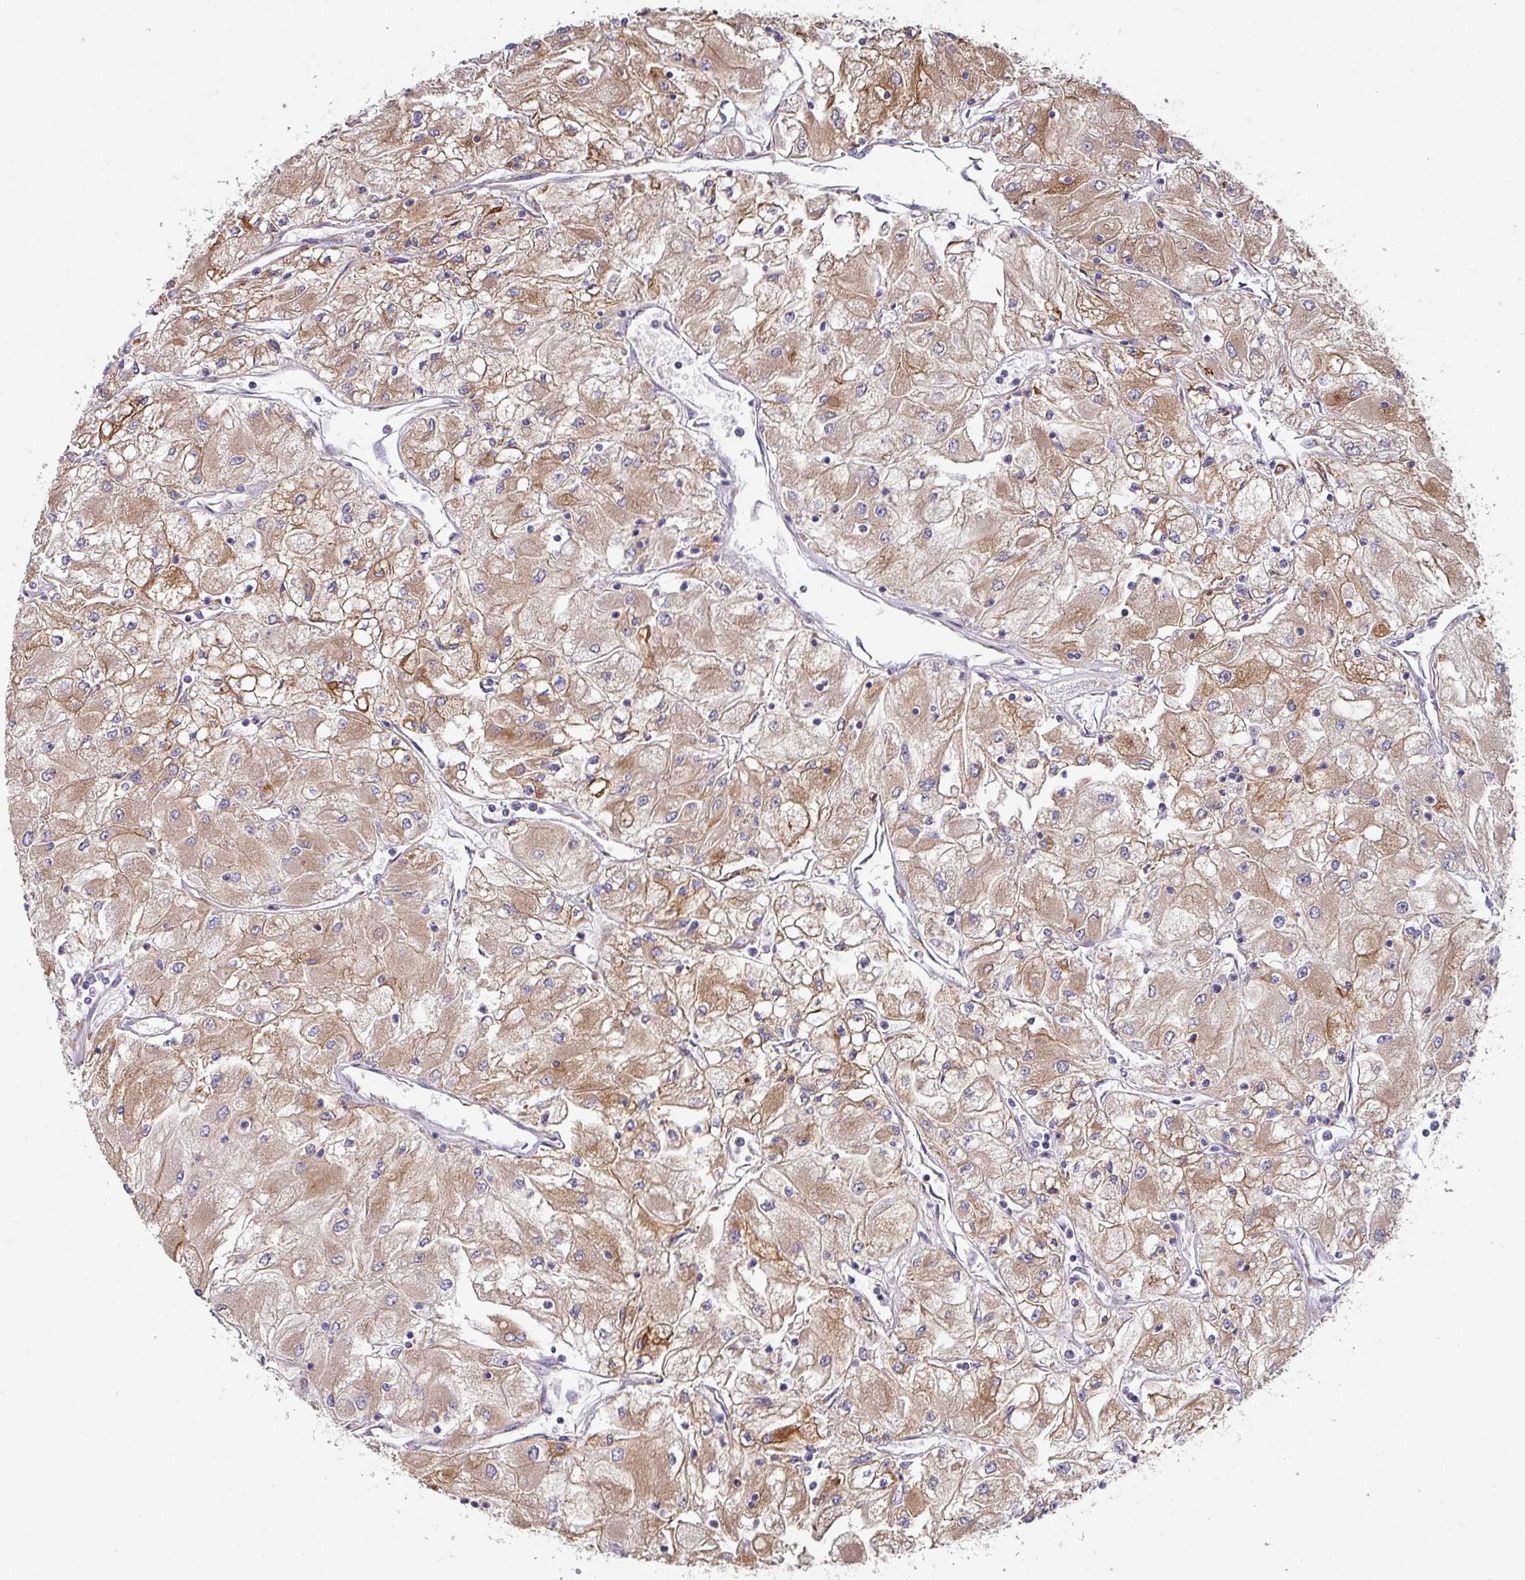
{"staining": {"intensity": "moderate", "quantity": ">75%", "location": "cytoplasmic/membranous"}, "tissue": "renal cancer", "cell_type": "Tumor cells", "image_type": "cancer", "snomed": [{"axis": "morphology", "description": "Adenocarcinoma, NOS"}, {"axis": "topography", "description": "Kidney"}], "caption": "Moderate cytoplasmic/membranous positivity is appreciated in about >75% of tumor cells in adenocarcinoma (renal).", "gene": "ZNF268", "patient": {"sex": "male", "age": 80}}